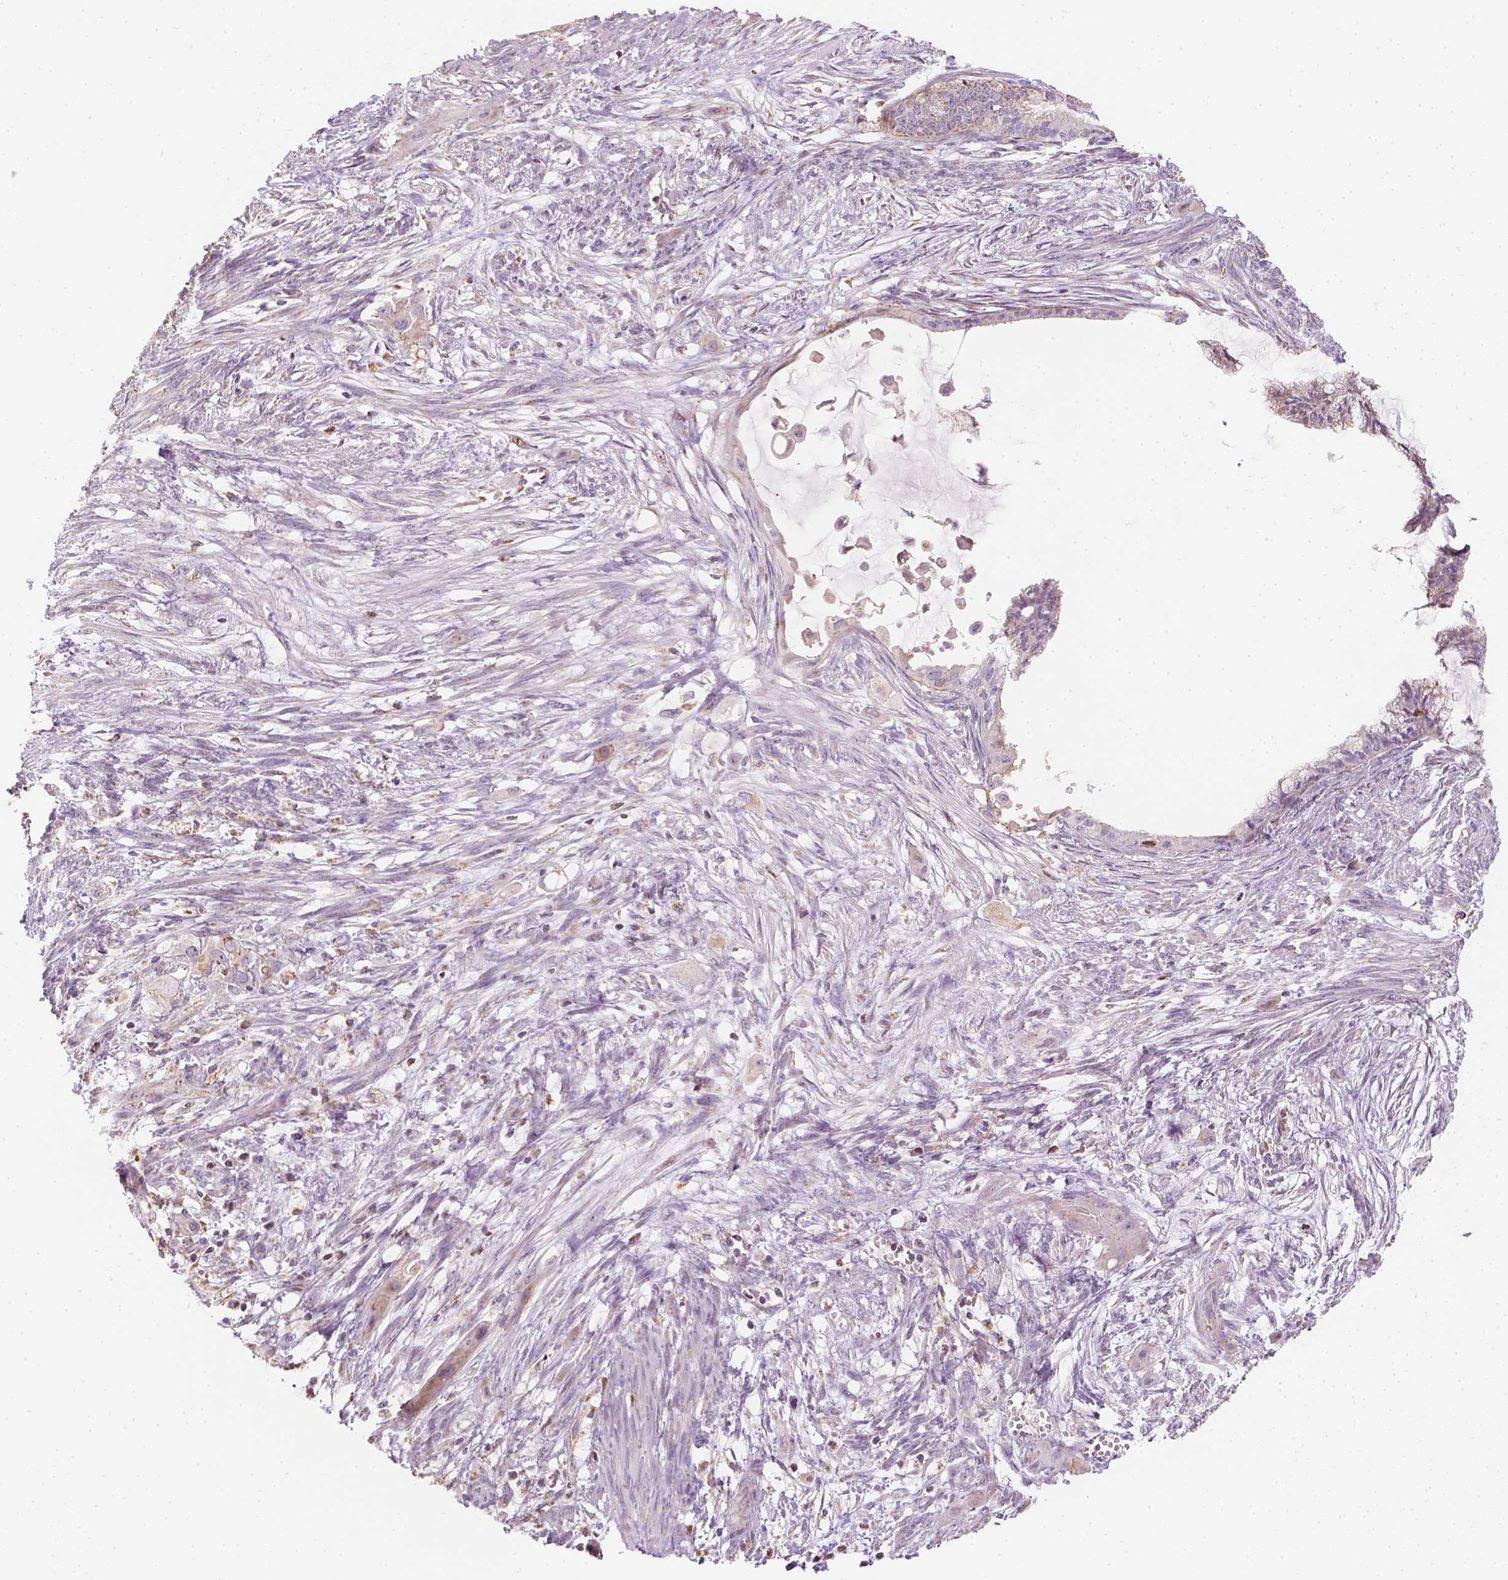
{"staining": {"intensity": "moderate", "quantity": ">75%", "location": "cytoplasmic/membranous"}, "tissue": "endometrial cancer", "cell_type": "Tumor cells", "image_type": "cancer", "snomed": [{"axis": "morphology", "description": "Adenocarcinoma, NOS"}, {"axis": "topography", "description": "Endometrium"}], "caption": "DAB immunohistochemical staining of endometrial cancer displays moderate cytoplasmic/membranous protein expression in approximately >75% of tumor cells.", "gene": "LCA5", "patient": {"sex": "female", "age": 86}}